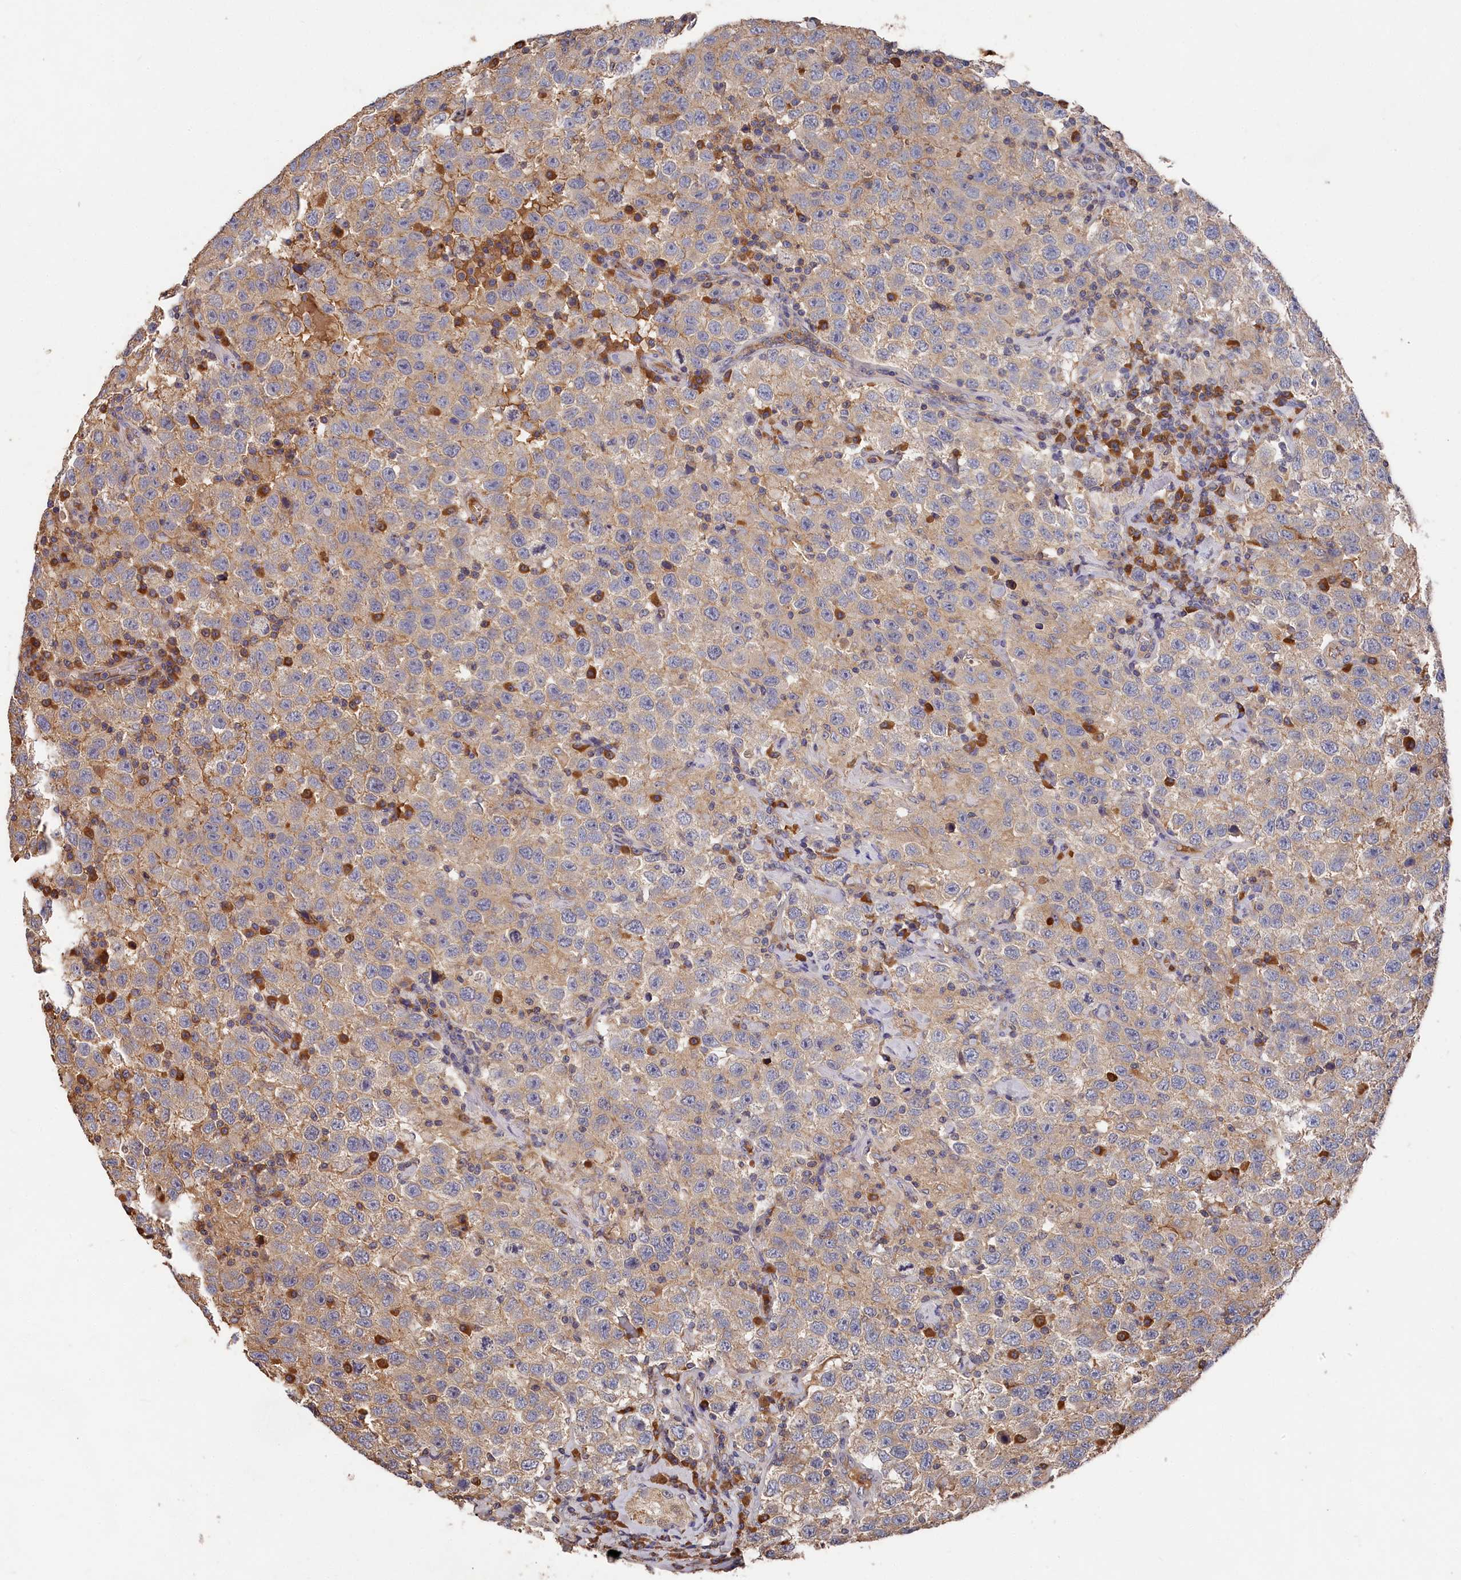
{"staining": {"intensity": "negative", "quantity": "none", "location": "none"}, "tissue": "testis cancer", "cell_type": "Tumor cells", "image_type": "cancer", "snomed": [{"axis": "morphology", "description": "Seminoma, NOS"}, {"axis": "topography", "description": "Testis"}], "caption": "Tumor cells show no significant positivity in testis seminoma. (DAB (3,3'-diaminobenzidine) immunohistochemistry (IHC) with hematoxylin counter stain).", "gene": "DHRS11", "patient": {"sex": "male", "age": 41}}